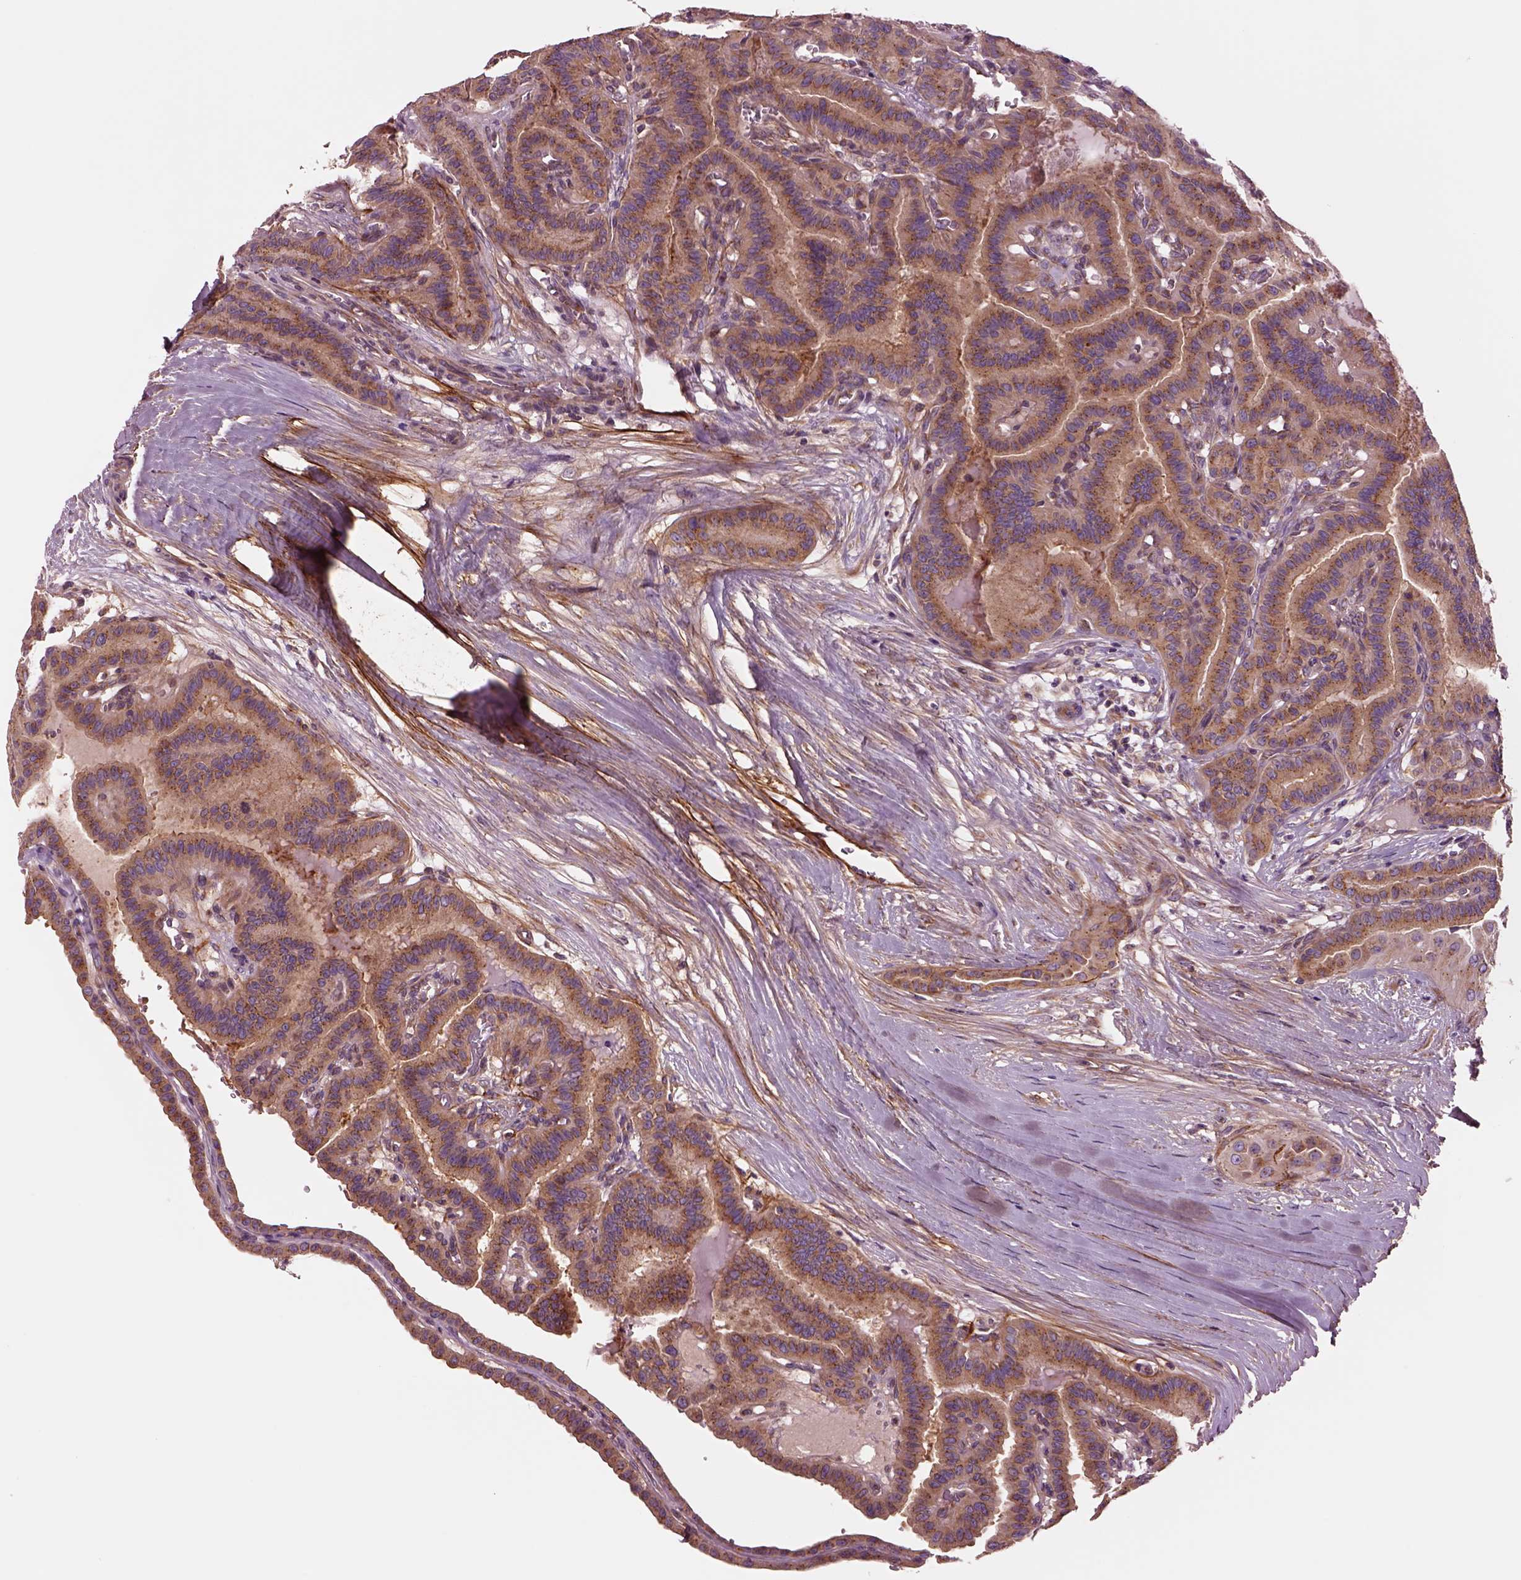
{"staining": {"intensity": "moderate", "quantity": ">75%", "location": "cytoplasmic/membranous"}, "tissue": "thyroid cancer", "cell_type": "Tumor cells", "image_type": "cancer", "snomed": [{"axis": "morphology", "description": "Papillary adenocarcinoma, NOS"}, {"axis": "topography", "description": "Thyroid gland"}], "caption": "DAB (3,3'-diaminobenzidine) immunohistochemical staining of human thyroid cancer reveals moderate cytoplasmic/membranous protein staining in approximately >75% of tumor cells. (Stains: DAB (3,3'-diaminobenzidine) in brown, nuclei in blue, Microscopy: brightfield microscopy at high magnification).", "gene": "SEC23A", "patient": {"sex": "male", "age": 87}}